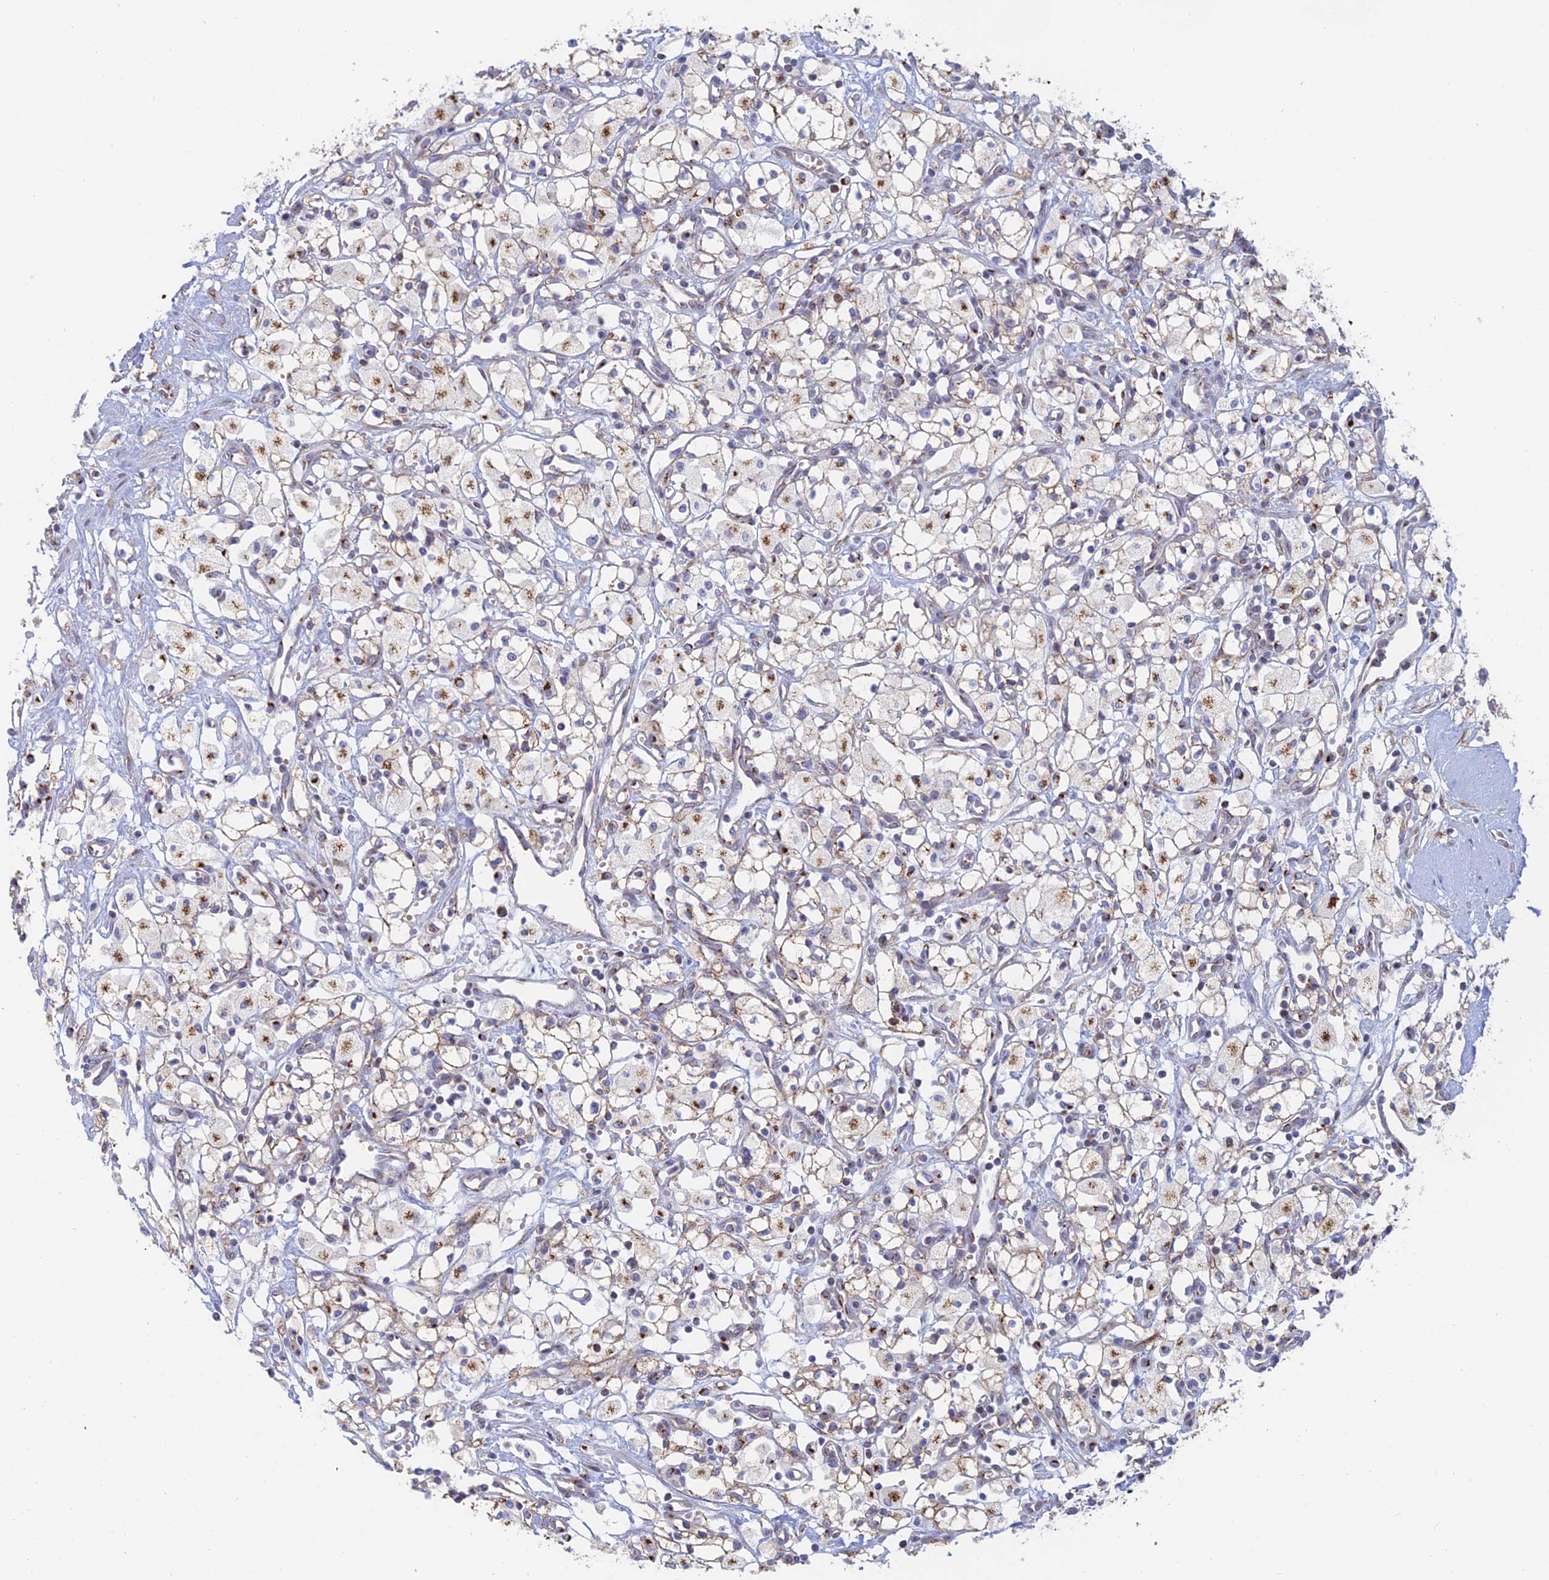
{"staining": {"intensity": "moderate", "quantity": "25%-75%", "location": "cytoplasmic/membranous"}, "tissue": "renal cancer", "cell_type": "Tumor cells", "image_type": "cancer", "snomed": [{"axis": "morphology", "description": "Adenocarcinoma, NOS"}, {"axis": "topography", "description": "Kidney"}], "caption": "IHC (DAB) staining of human renal cancer (adenocarcinoma) reveals moderate cytoplasmic/membranous protein positivity in approximately 25%-75% of tumor cells.", "gene": "HS2ST1", "patient": {"sex": "male", "age": 59}}